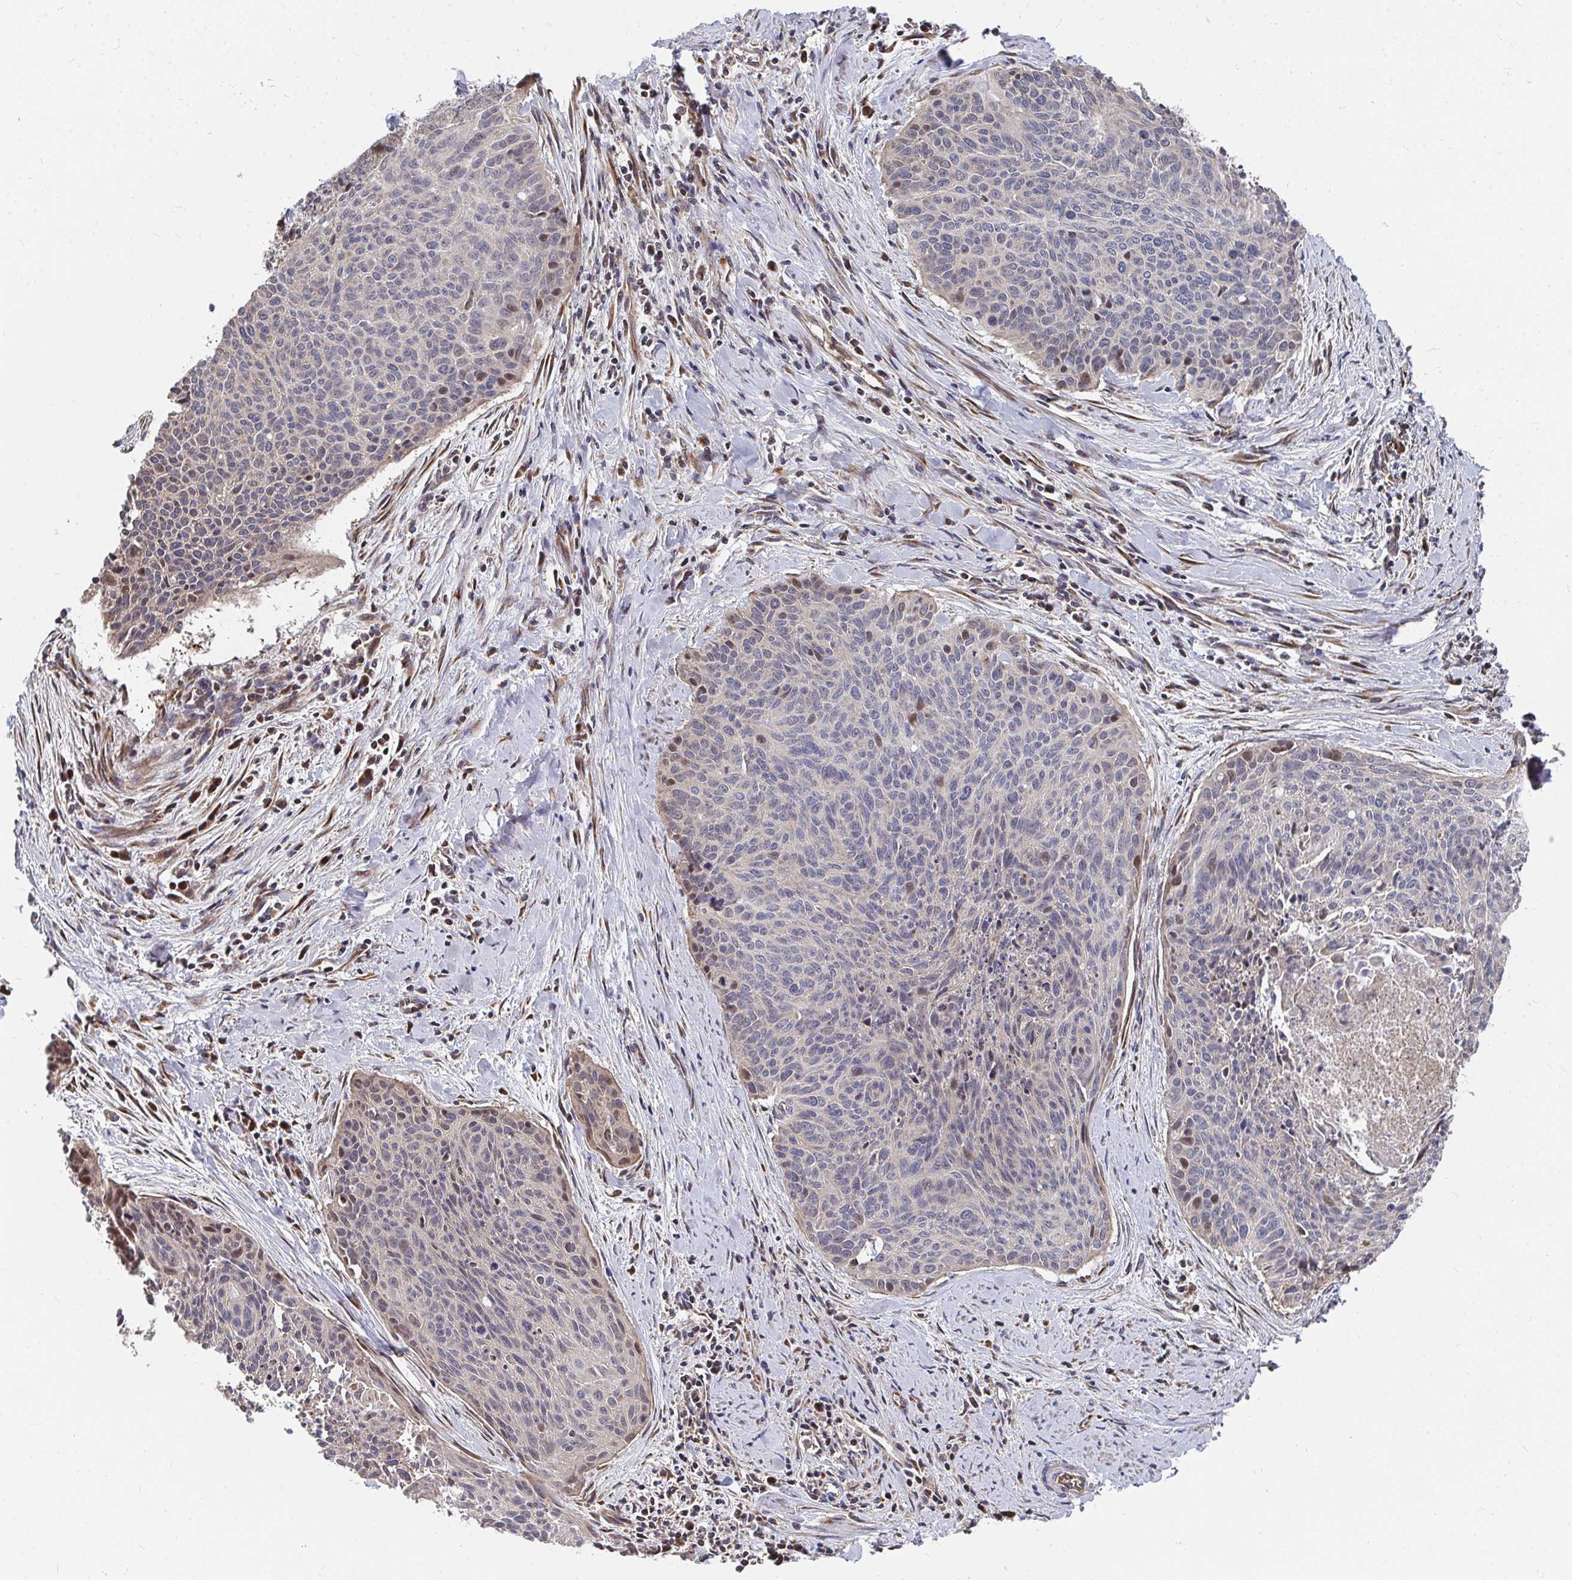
{"staining": {"intensity": "moderate", "quantity": "25%-75%", "location": "cytoplasmic/membranous"}, "tissue": "cervical cancer", "cell_type": "Tumor cells", "image_type": "cancer", "snomed": [{"axis": "morphology", "description": "Squamous cell carcinoma, NOS"}, {"axis": "topography", "description": "Cervix"}], "caption": "IHC (DAB) staining of cervical cancer shows moderate cytoplasmic/membranous protein positivity in about 25%-75% of tumor cells.", "gene": "FAM89A", "patient": {"sex": "female", "age": 55}}